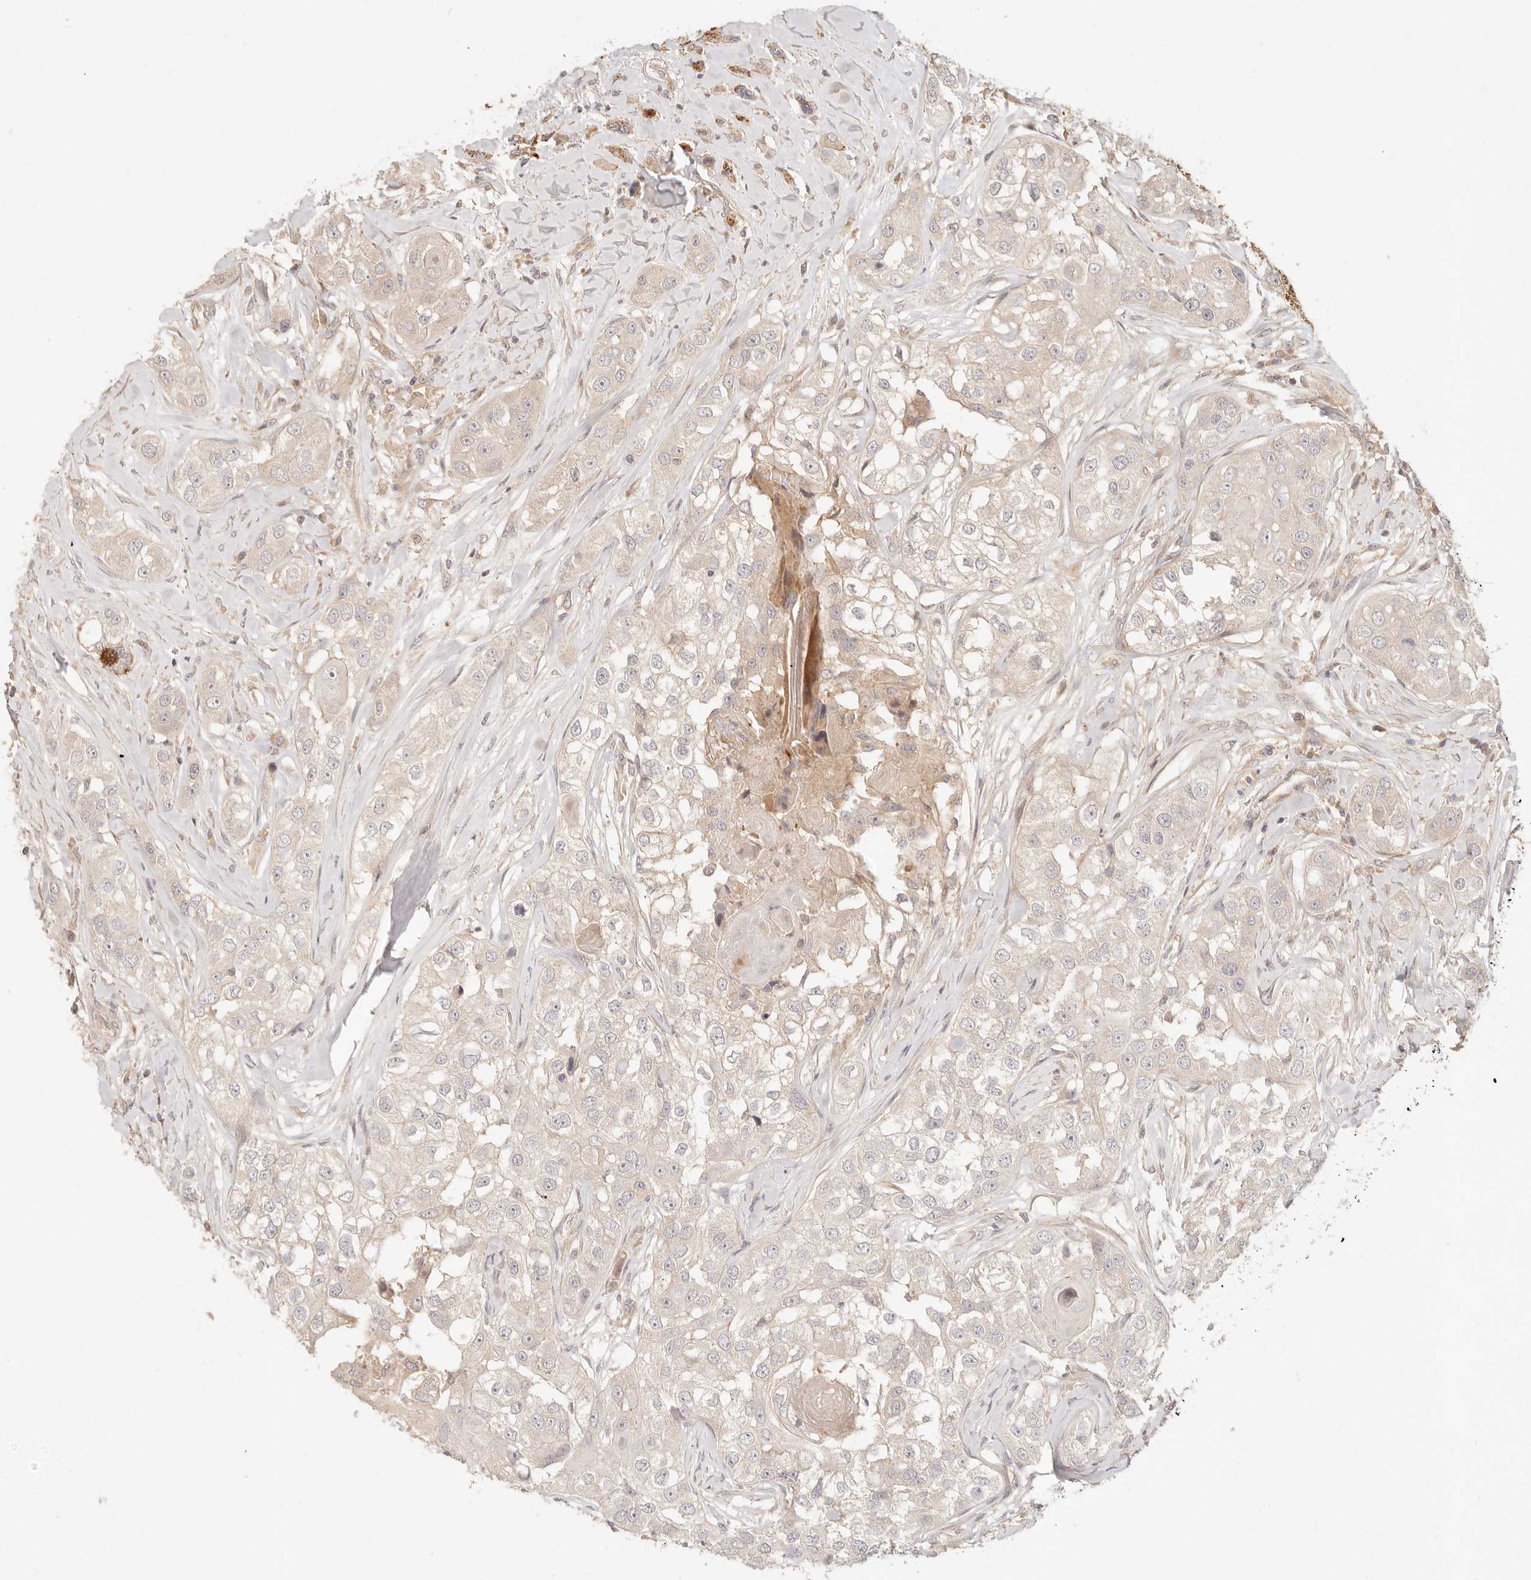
{"staining": {"intensity": "negative", "quantity": "none", "location": "none"}, "tissue": "head and neck cancer", "cell_type": "Tumor cells", "image_type": "cancer", "snomed": [{"axis": "morphology", "description": "Normal tissue, NOS"}, {"axis": "morphology", "description": "Squamous cell carcinoma, NOS"}, {"axis": "topography", "description": "Skeletal muscle"}, {"axis": "topography", "description": "Head-Neck"}], "caption": "DAB immunohistochemical staining of human head and neck squamous cell carcinoma reveals no significant positivity in tumor cells.", "gene": "PPP1R3B", "patient": {"sex": "male", "age": 51}}